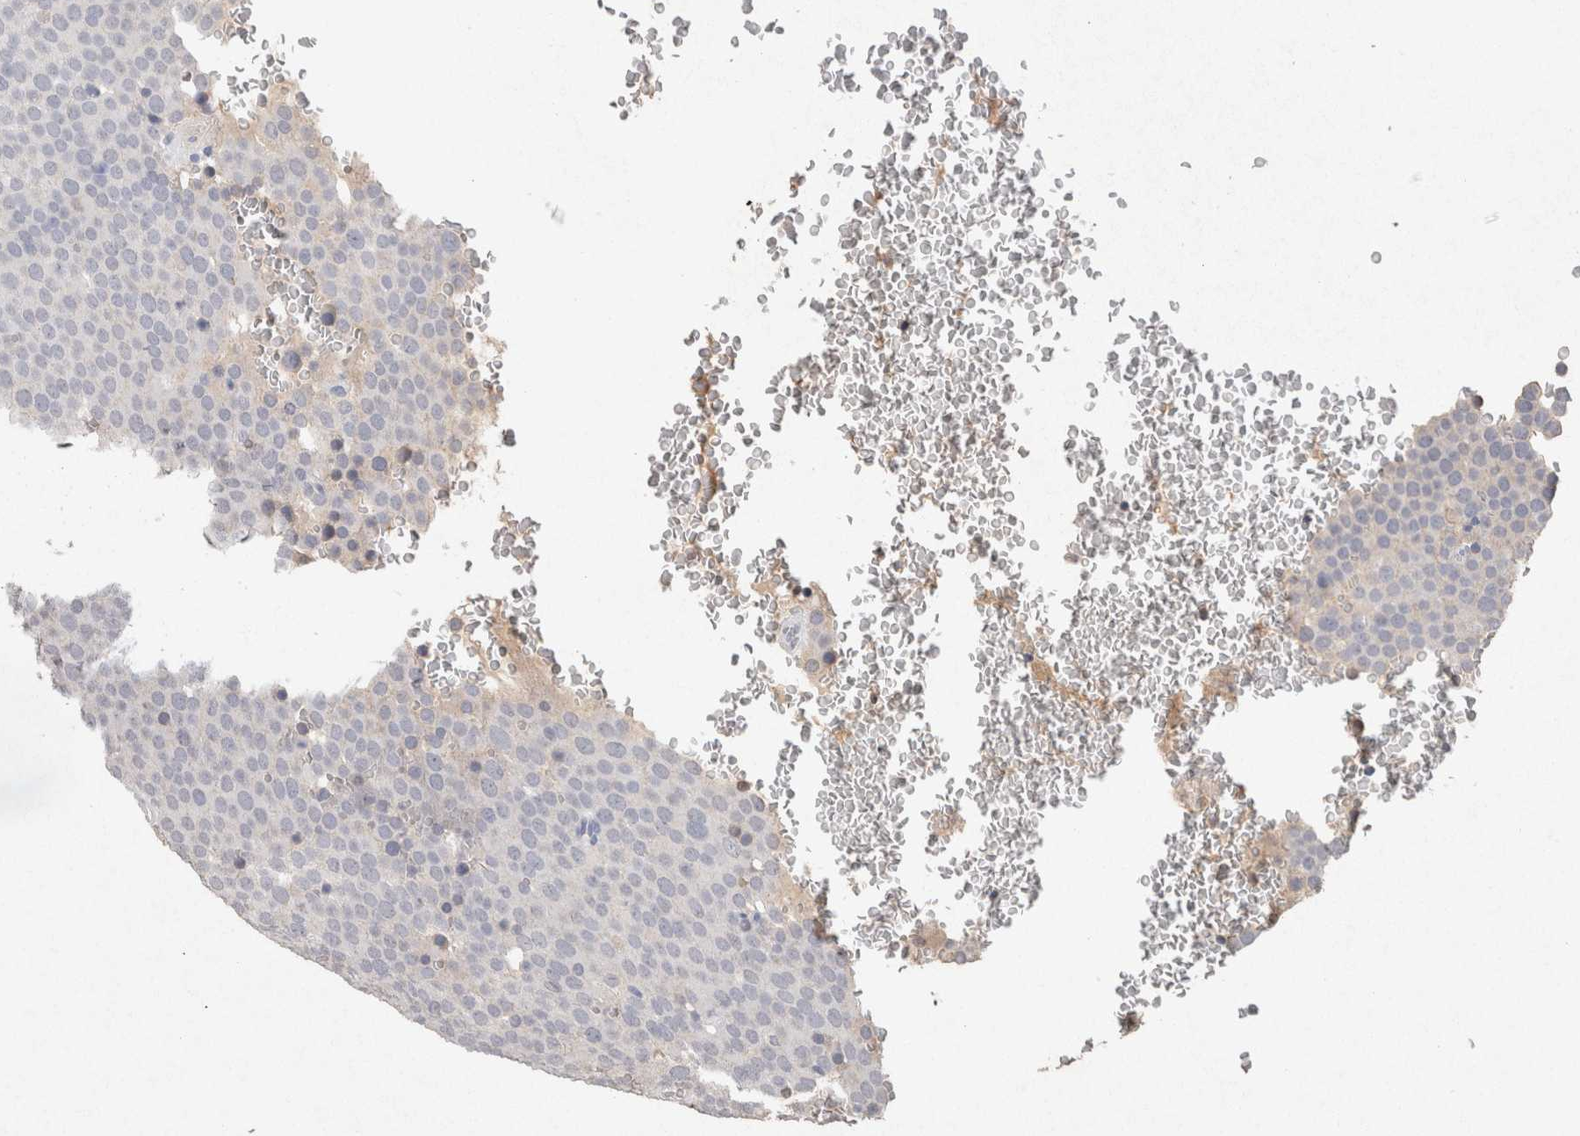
{"staining": {"intensity": "negative", "quantity": "none", "location": "none"}, "tissue": "testis cancer", "cell_type": "Tumor cells", "image_type": "cancer", "snomed": [{"axis": "morphology", "description": "Seminoma, NOS"}, {"axis": "topography", "description": "Testis"}], "caption": "Seminoma (testis) was stained to show a protein in brown. There is no significant staining in tumor cells. The staining was performed using DAB (3,3'-diaminobenzidine) to visualize the protein expression in brown, while the nuclei were stained in blue with hematoxylin (Magnification: 20x).", "gene": "FABP7", "patient": {"sex": "male", "age": 71}}